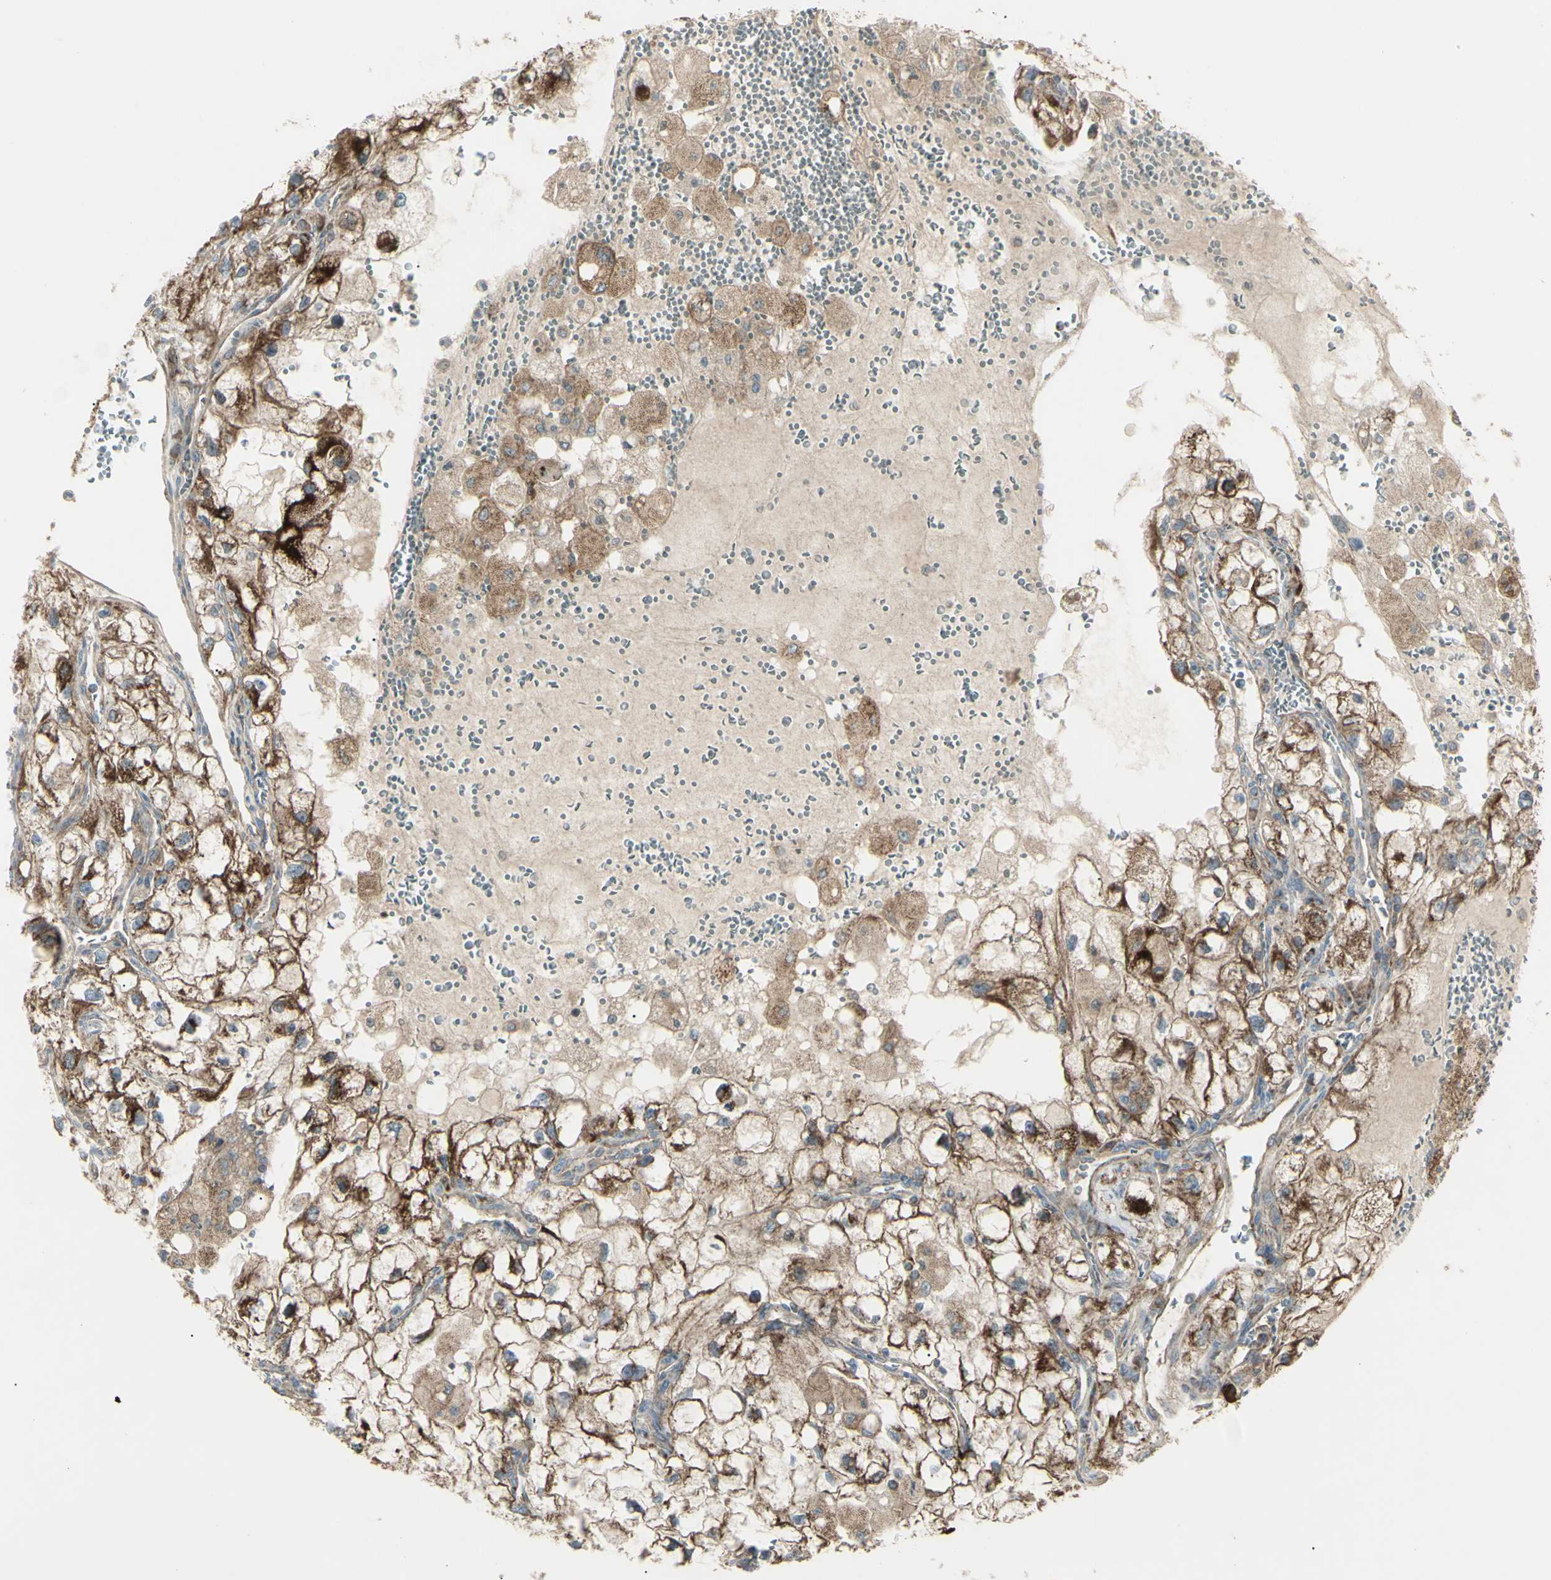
{"staining": {"intensity": "moderate", "quantity": ">75%", "location": "cytoplasmic/membranous"}, "tissue": "renal cancer", "cell_type": "Tumor cells", "image_type": "cancer", "snomed": [{"axis": "morphology", "description": "Adenocarcinoma, NOS"}, {"axis": "topography", "description": "Kidney"}], "caption": "Immunohistochemistry histopathology image of neoplastic tissue: human renal adenocarcinoma stained using immunohistochemistry (IHC) displays medium levels of moderate protein expression localized specifically in the cytoplasmic/membranous of tumor cells, appearing as a cytoplasmic/membranous brown color.", "gene": "CYB5R1", "patient": {"sex": "female", "age": 70}}